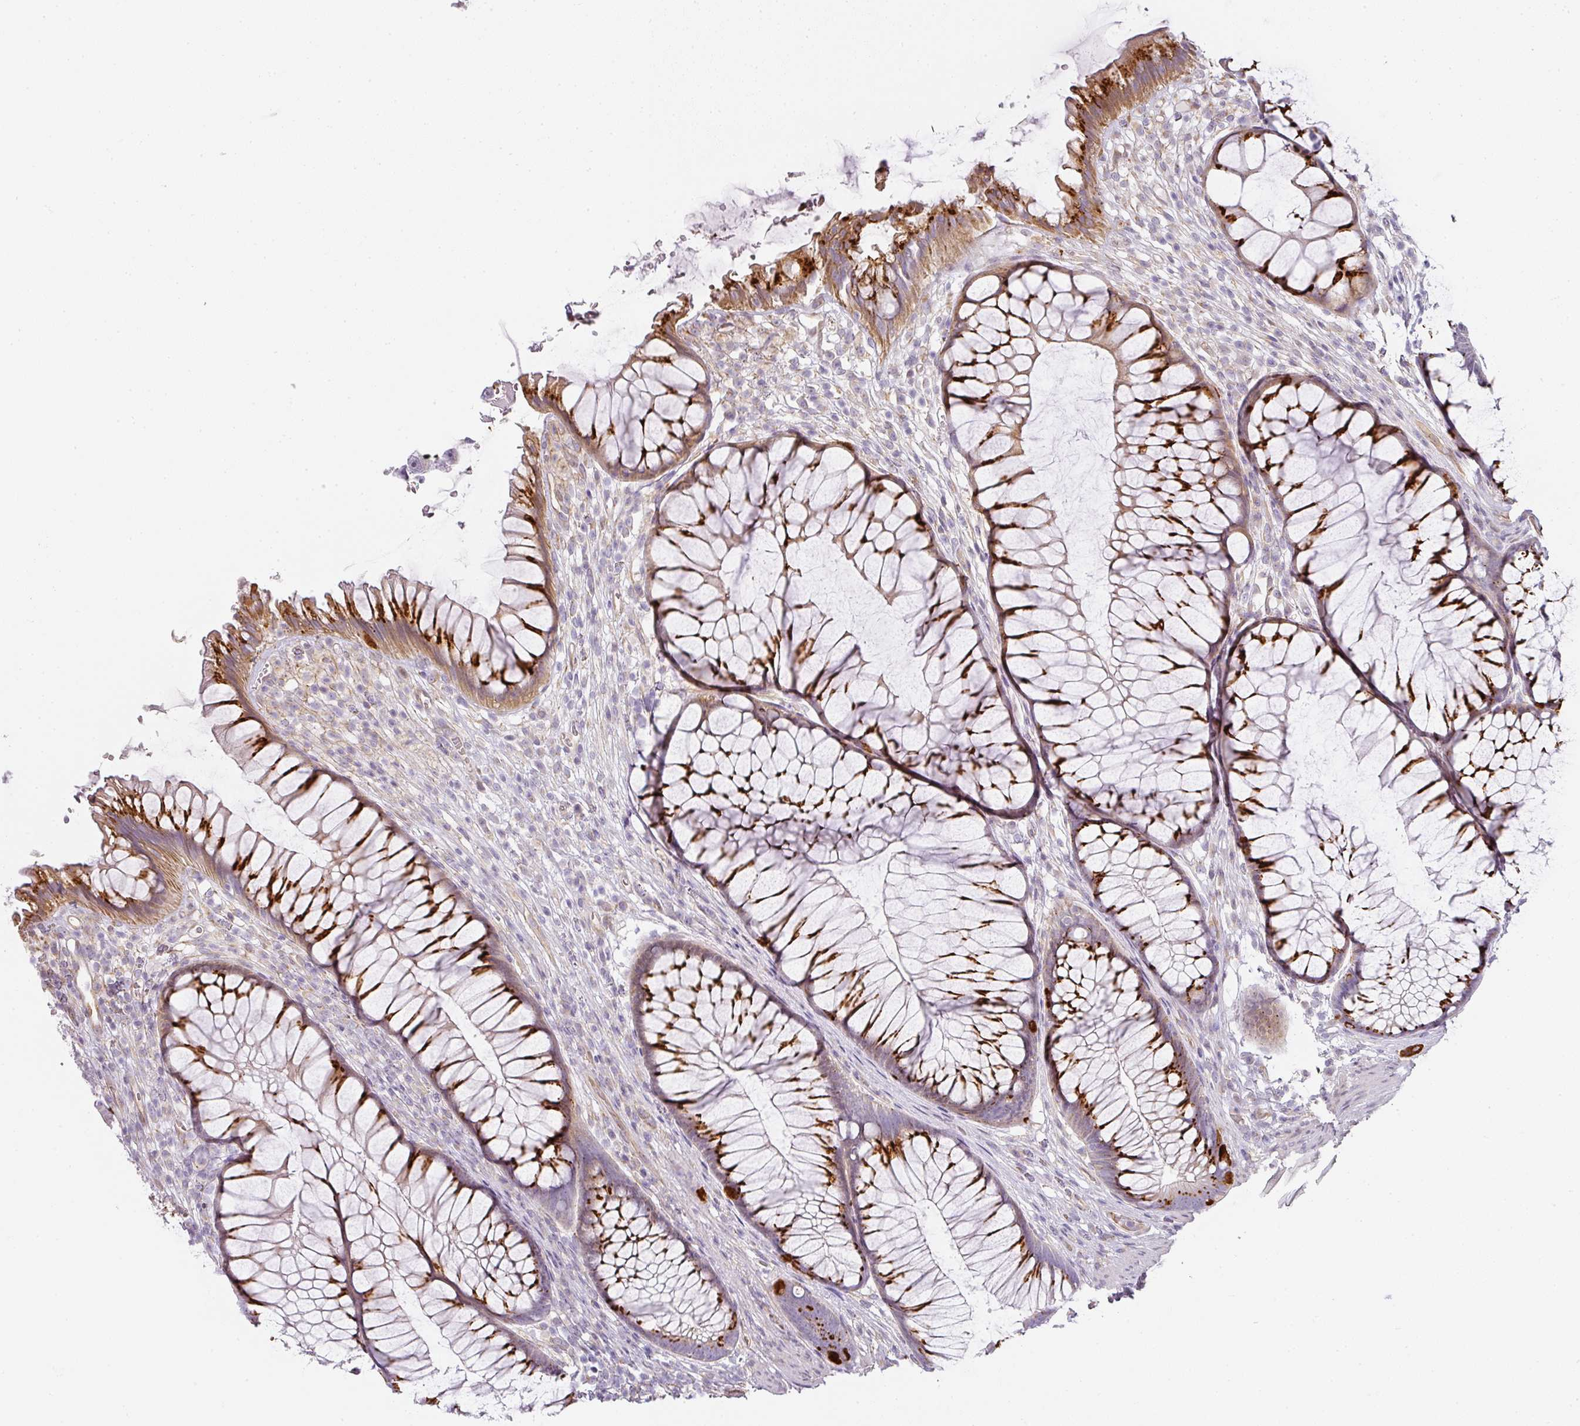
{"staining": {"intensity": "strong", "quantity": ">75%", "location": "cytoplasmic/membranous"}, "tissue": "rectum", "cell_type": "Glandular cells", "image_type": "normal", "snomed": [{"axis": "morphology", "description": "Normal tissue, NOS"}, {"axis": "topography", "description": "Smooth muscle"}, {"axis": "topography", "description": "Rectum"}], "caption": "An image of rectum stained for a protein shows strong cytoplasmic/membranous brown staining in glandular cells. Nuclei are stained in blue.", "gene": "ATP8B2", "patient": {"sex": "male", "age": 53}}